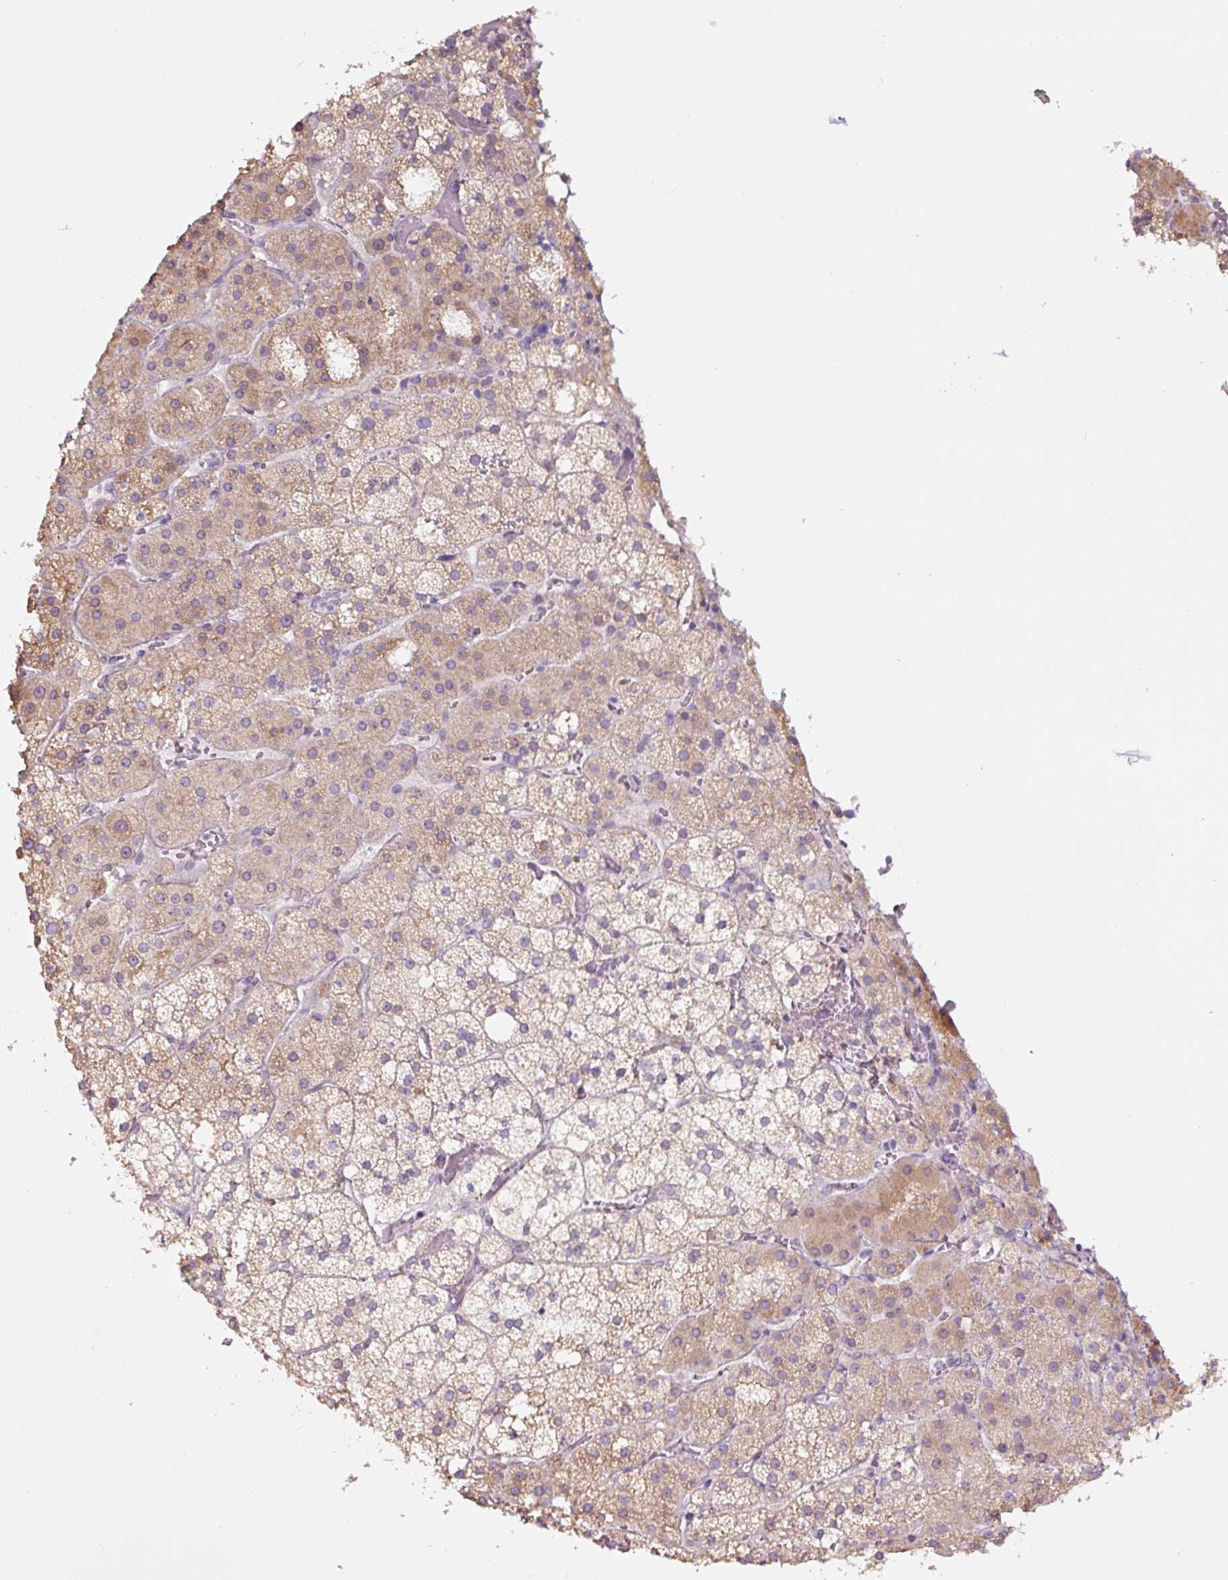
{"staining": {"intensity": "weak", "quantity": "25%-75%", "location": "cytoplasmic/membranous"}, "tissue": "adrenal gland", "cell_type": "Glandular cells", "image_type": "normal", "snomed": [{"axis": "morphology", "description": "Normal tissue, NOS"}, {"axis": "topography", "description": "Adrenal gland"}], "caption": "Immunohistochemical staining of benign adrenal gland reveals weak cytoplasmic/membranous protein staining in about 25%-75% of glandular cells. Nuclei are stained in blue.", "gene": "ASRGL1", "patient": {"sex": "male", "age": 53}}